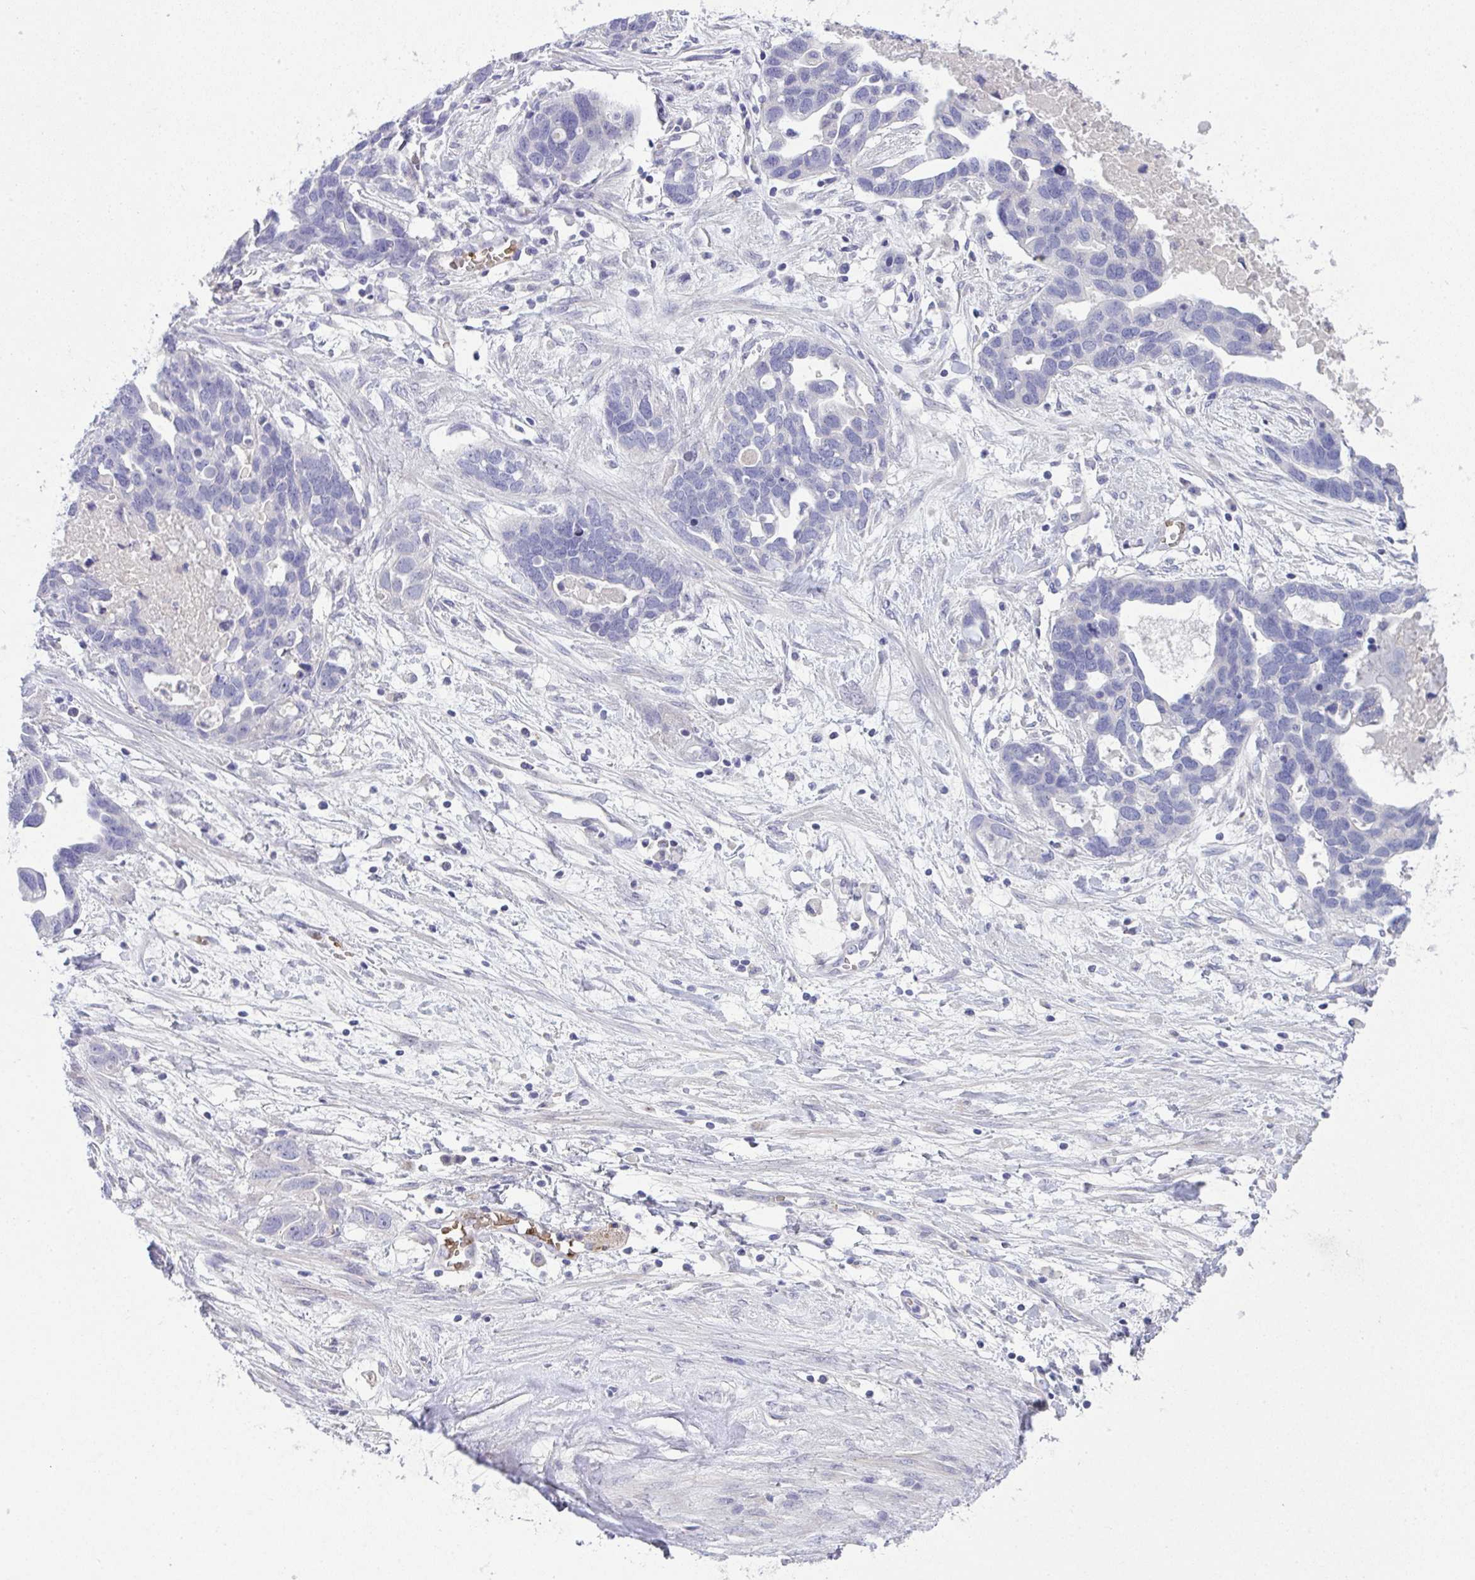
{"staining": {"intensity": "negative", "quantity": "none", "location": "none"}, "tissue": "ovarian cancer", "cell_type": "Tumor cells", "image_type": "cancer", "snomed": [{"axis": "morphology", "description": "Cystadenocarcinoma, serous, NOS"}, {"axis": "topography", "description": "Ovary"}], "caption": "Immunohistochemical staining of serous cystadenocarcinoma (ovarian) displays no significant positivity in tumor cells. (DAB immunohistochemistry (IHC), high magnification).", "gene": "SPTB", "patient": {"sex": "female", "age": 54}}